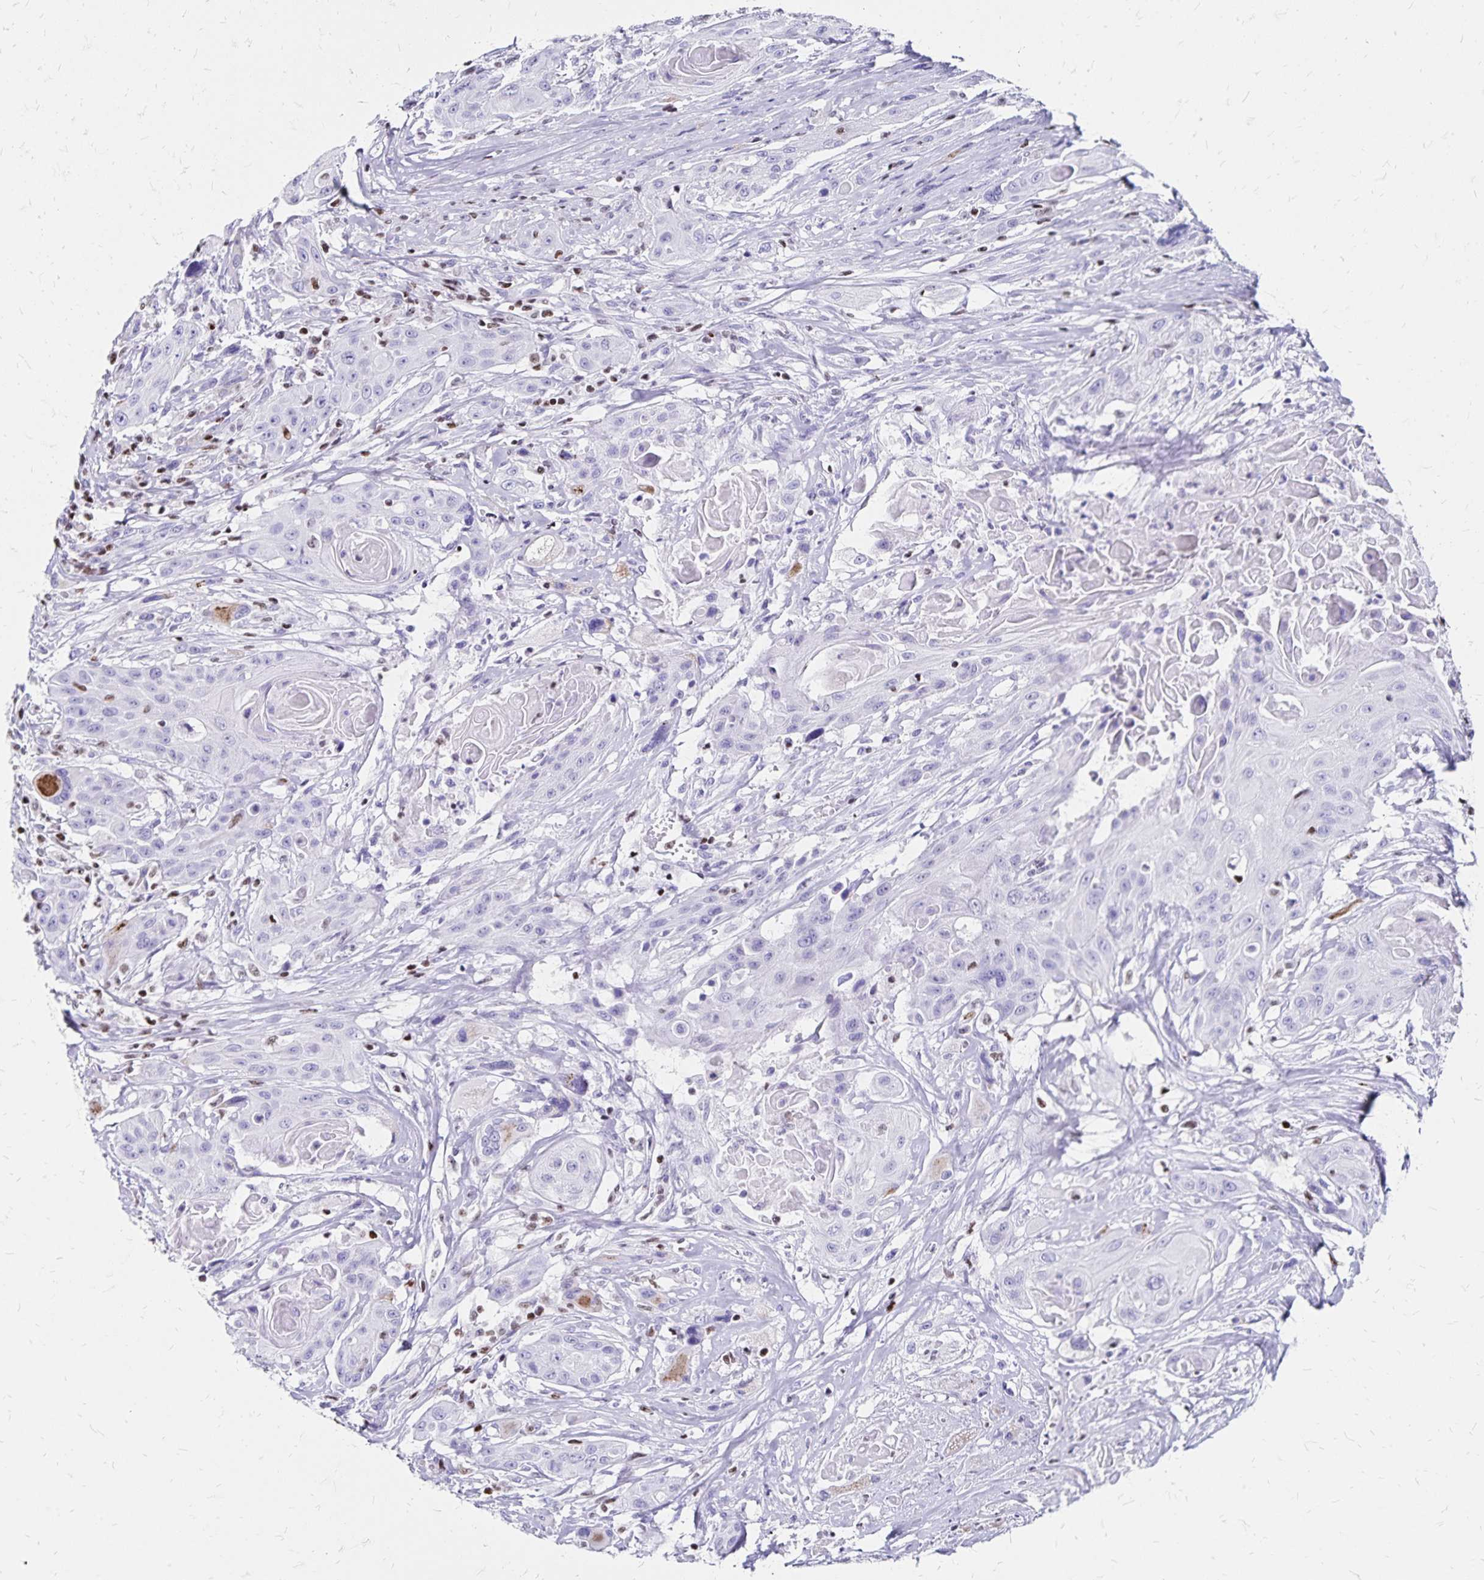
{"staining": {"intensity": "negative", "quantity": "none", "location": "none"}, "tissue": "head and neck cancer", "cell_type": "Tumor cells", "image_type": "cancer", "snomed": [{"axis": "morphology", "description": "Squamous cell carcinoma, NOS"}, {"axis": "topography", "description": "Oral tissue"}, {"axis": "topography", "description": "Head-Neck"}, {"axis": "topography", "description": "Neck, NOS"}], "caption": "This is a photomicrograph of immunohistochemistry staining of squamous cell carcinoma (head and neck), which shows no staining in tumor cells.", "gene": "IKZF1", "patient": {"sex": "female", "age": 55}}